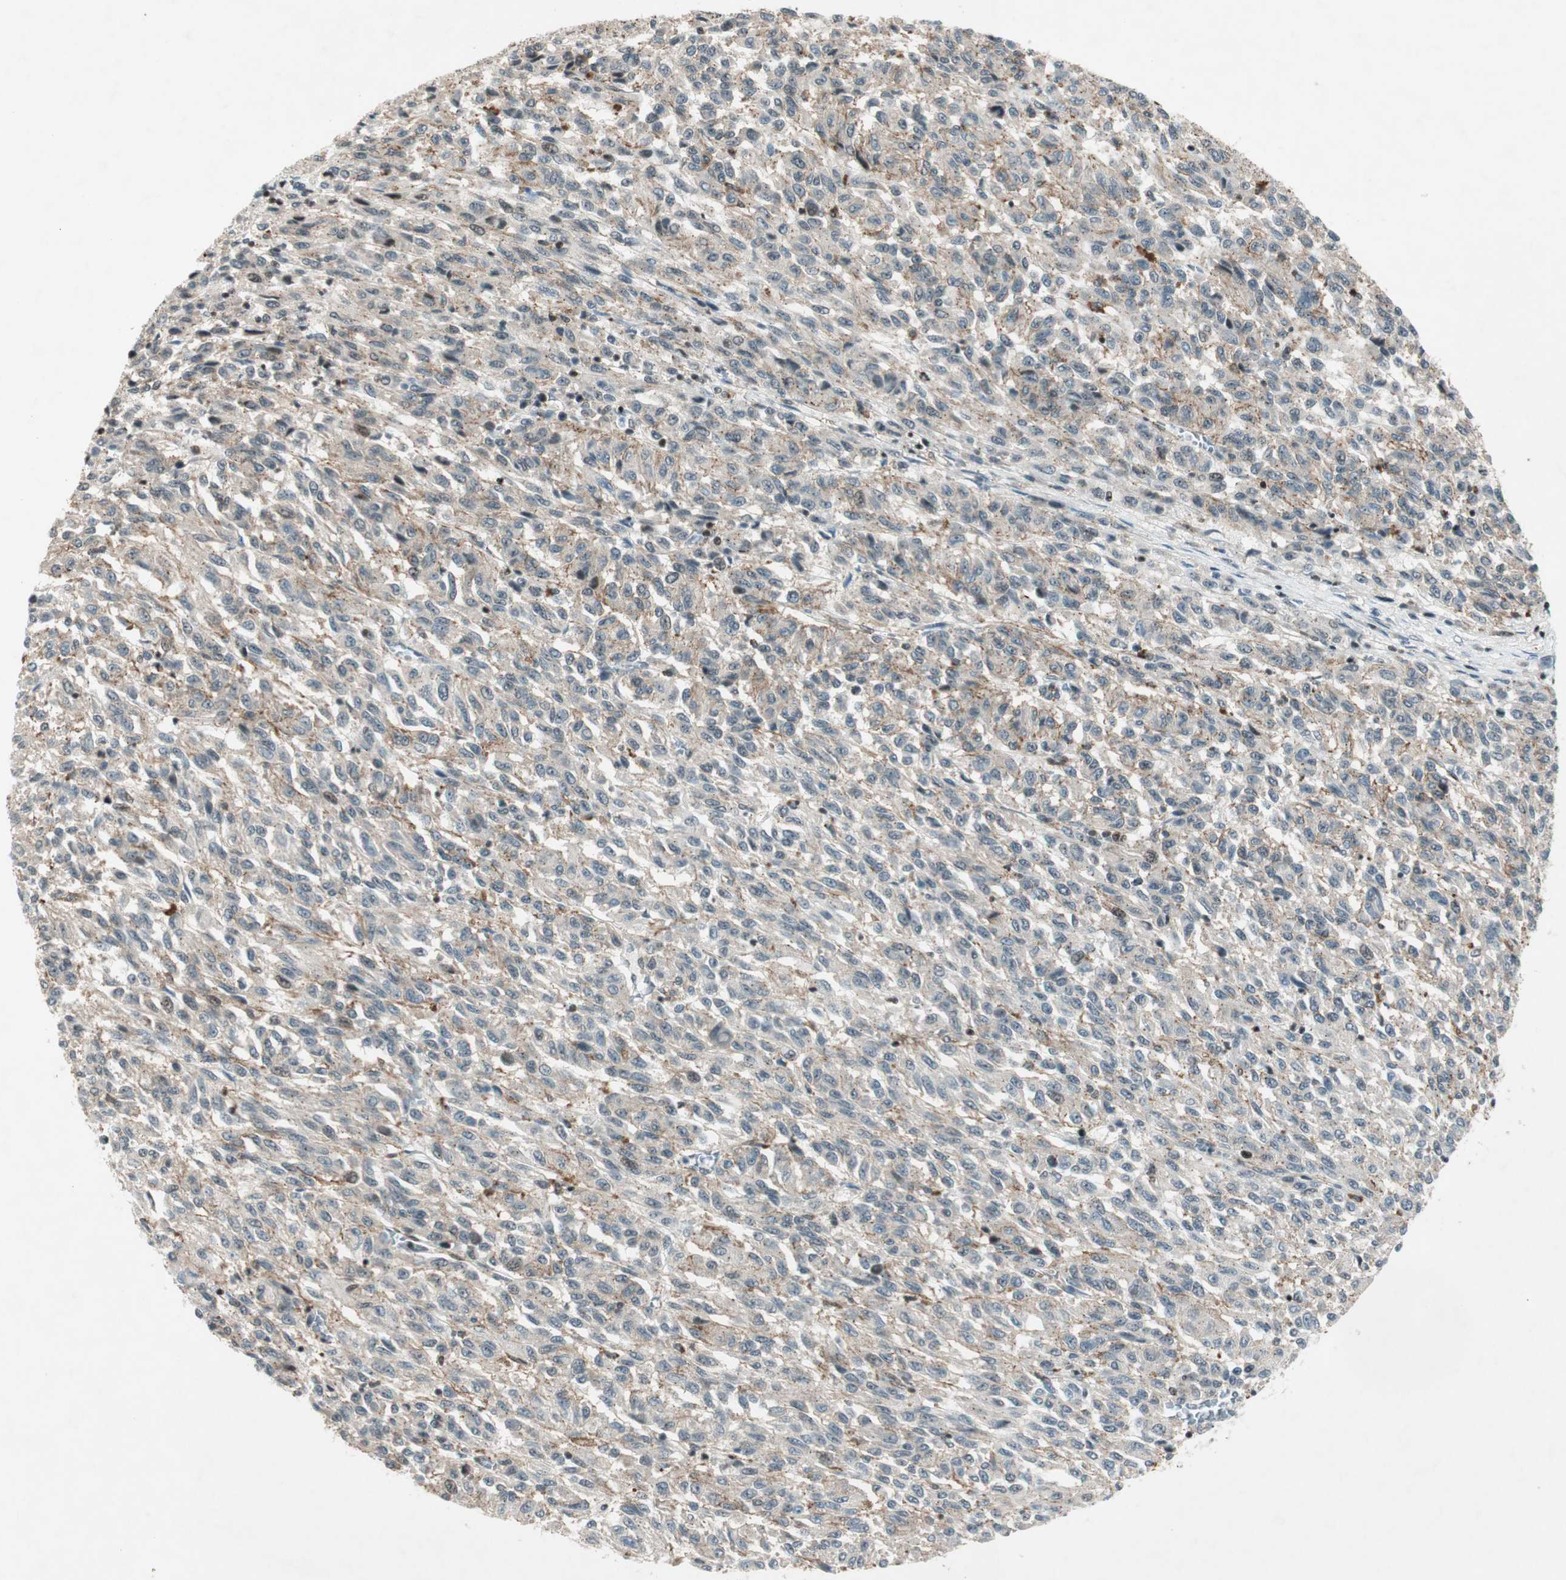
{"staining": {"intensity": "moderate", "quantity": "<25%", "location": "cytoplasmic/membranous"}, "tissue": "melanoma", "cell_type": "Tumor cells", "image_type": "cancer", "snomed": [{"axis": "morphology", "description": "Malignant melanoma, Metastatic site"}, {"axis": "topography", "description": "Lung"}], "caption": "Tumor cells display low levels of moderate cytoplasmic/membranous staining in approximately <25% of cells in human malignant melanoma (metastatic site).", "gene": "CDK19", "patient": {"sex": "male", "age": 64}}